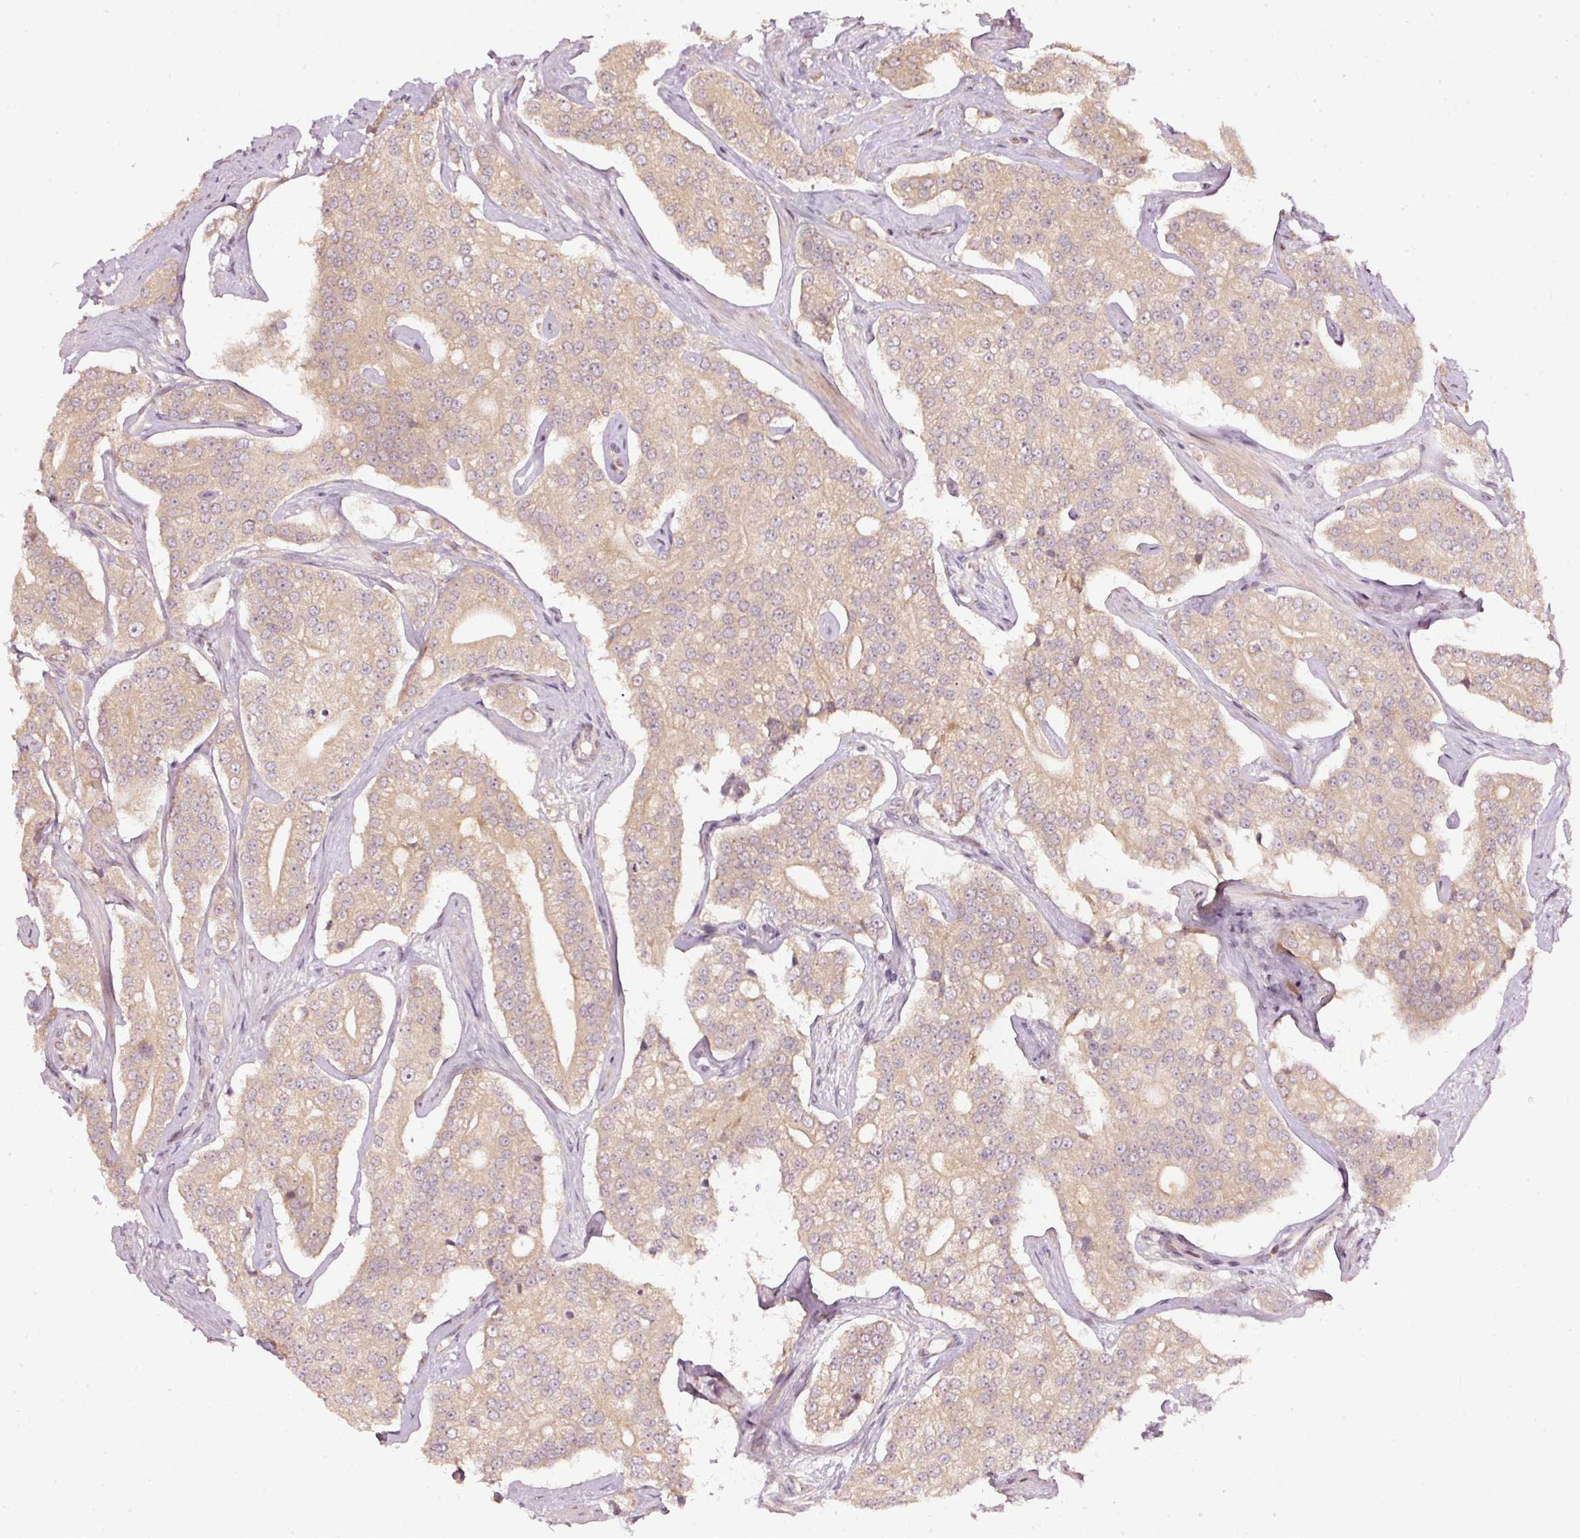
{"staining": {"intensity": "weak", "quantity": ">75%", "location": "cytoplasmic/membranous"}, "tissue": "prostate cancer", "cell_type": "Tumor cells", "image_type": "cancer", "snomed": [{"axis": "morphology", "description": "Adenocarcinoma, High grade"}, {"axis": "topography", "description": "Prostate"}], "caption": "Protein analysis of prostate high-grade adenocarcinoma tissue exhibits weak cytoplasmic/membranous expression in about >75% of tumor cells.", "gene": "PCDHB1", "patient": {"sex": "male", "age": 71}}